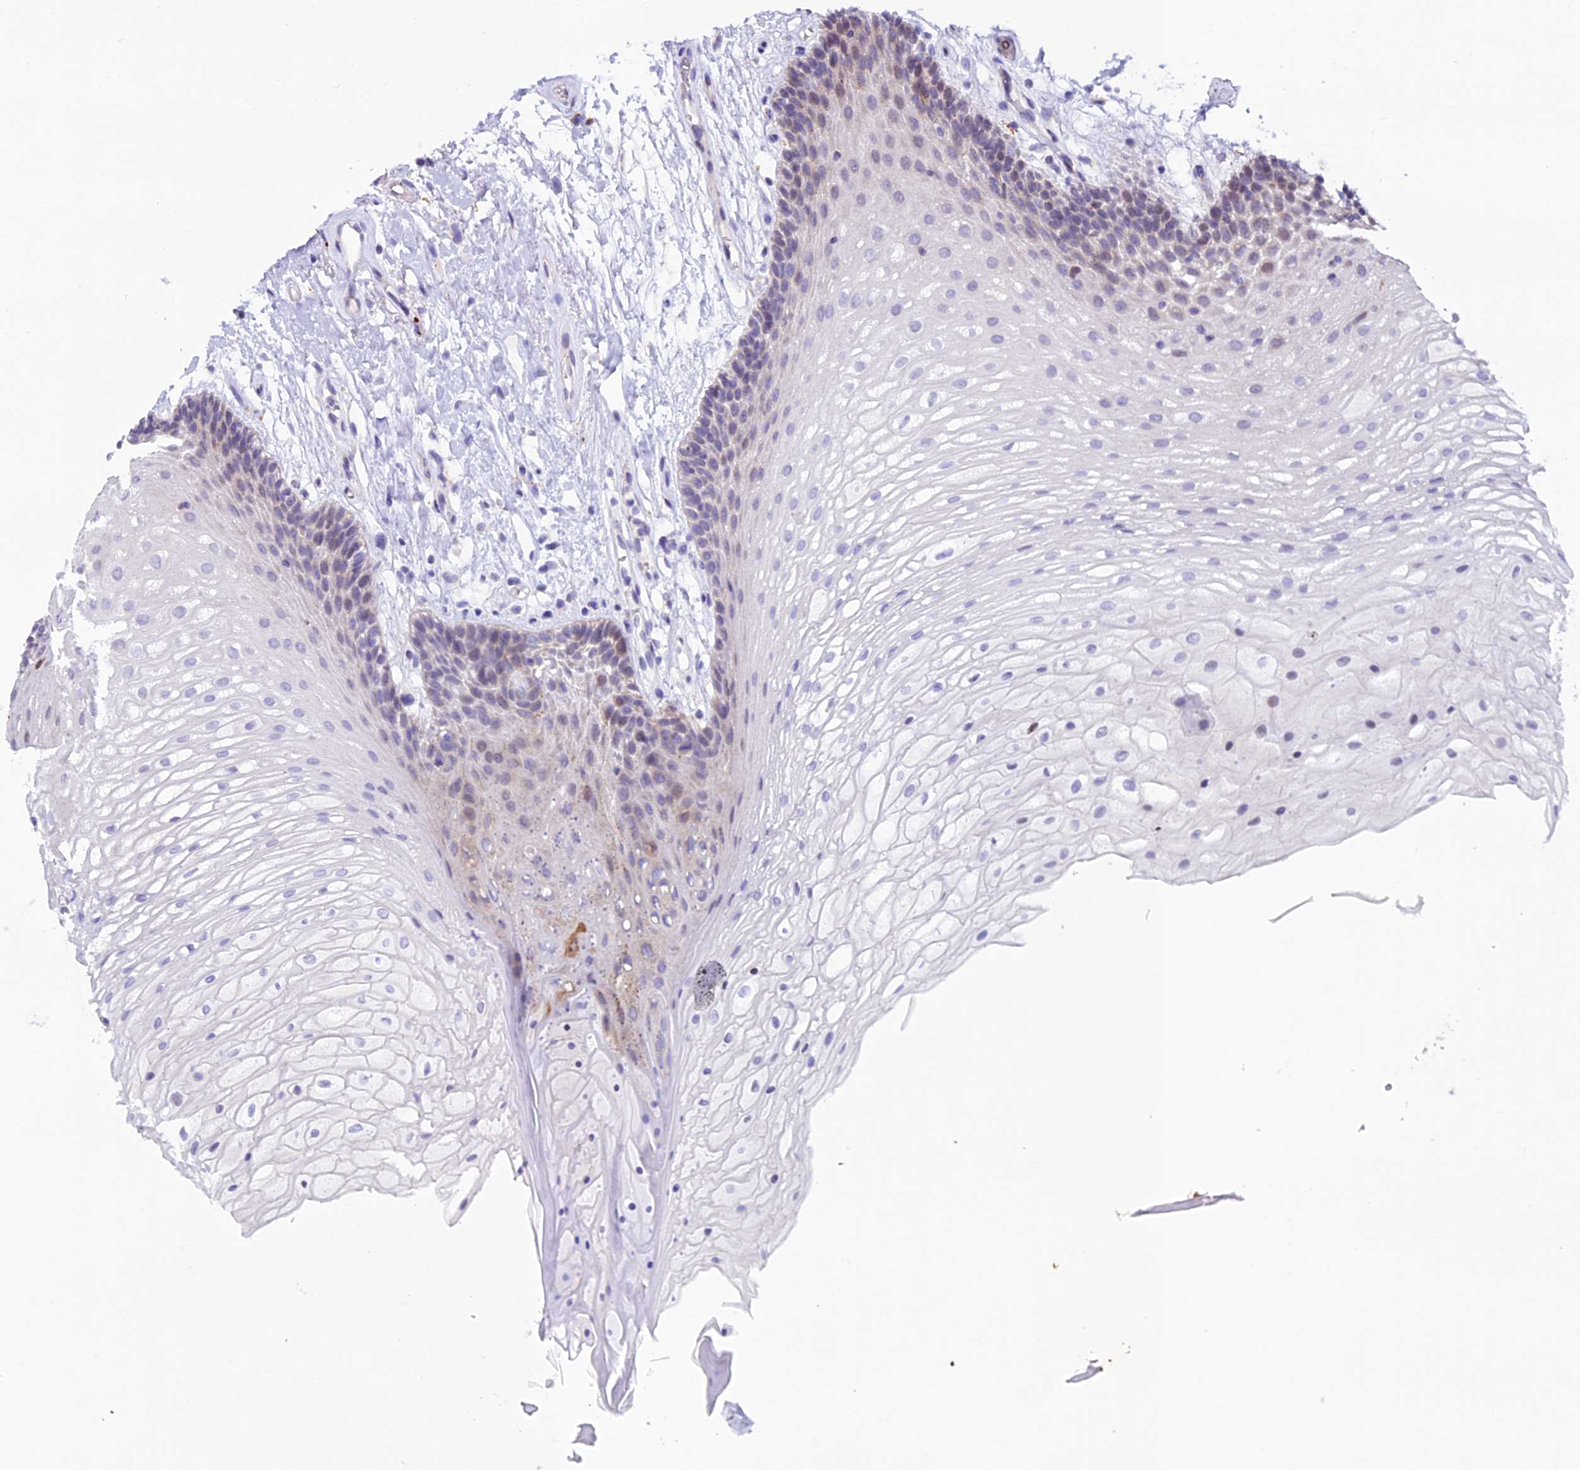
{"staining": {"intensity": "weak", "quantity": "<25%", "location": "cytoplasmic/membranous,nuclear"}, "tissue": "oral mucosa", "cell_type": "Squamous epithelial cells", "image_type": "normal", "snomed": [{"axis": "morphology", "description": "Normal tissue, NOS"}, {"axis": "topography", "description": "Oral tissue"}], "caption": "An immunohistochemistry image of unremarkable oral mucosa is shown. There is no staining in squamous epithelial cells of oral mucosa.", "gene": "THRSP", "patient": {"sex": "female", "age": 80}}